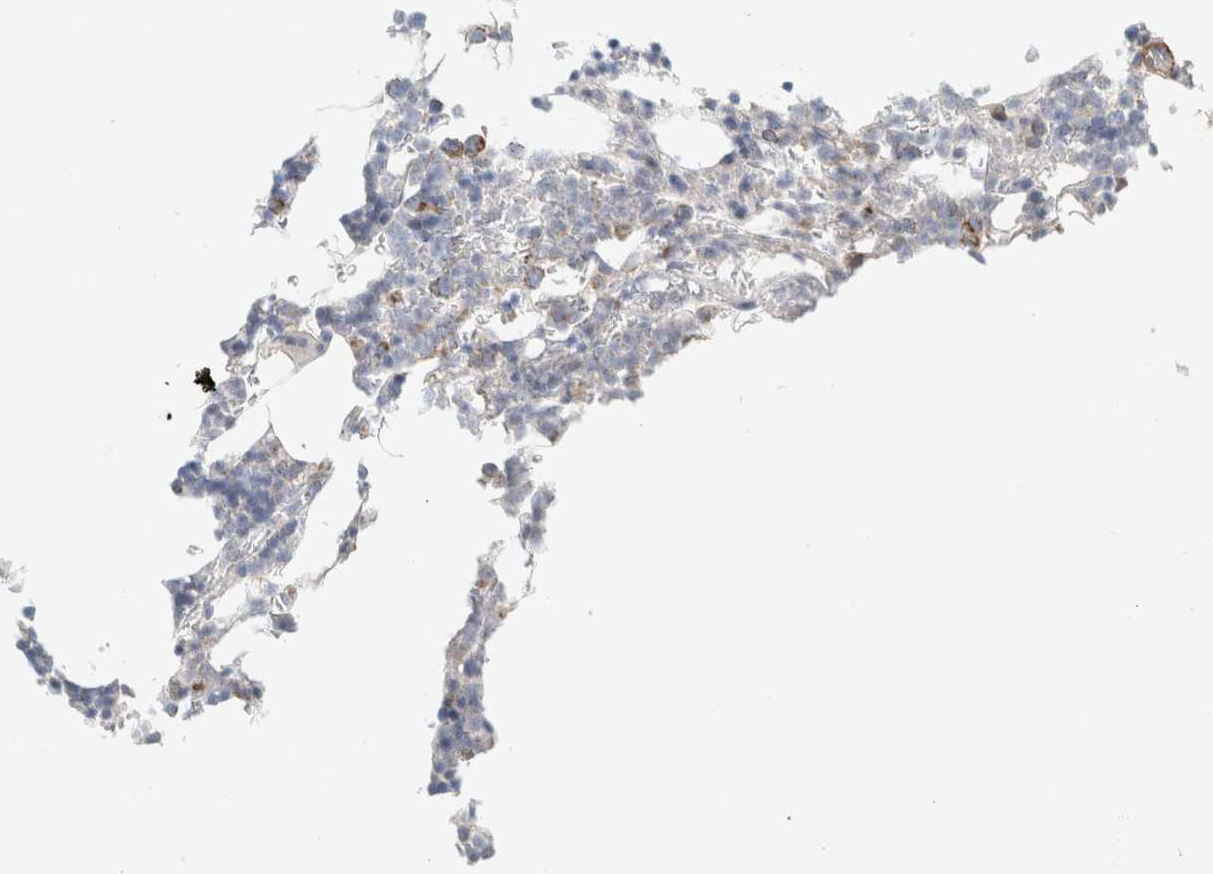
{"staining": {"intensity": "moderate", "quantity": "<25%", "location": "cytoplasmic/membranous"}, "tissue": "bone marrow", "cell_type": "Hematopoietic cells", "image_type": "normal", "snomed": [{"axis": "morphology", "description": "Normal tissue, NOS"}, {"axis": "topography", "description": "Bone marrow"}], "caption": "Bone marrow stained with immunohistochemistry (IHC) displays moderate cytoplasmic/membranous positivity in approximately <25% of hematopoietic cells.", "gene": "MRM3", "patient": {"sex": "female", "age": 81}}